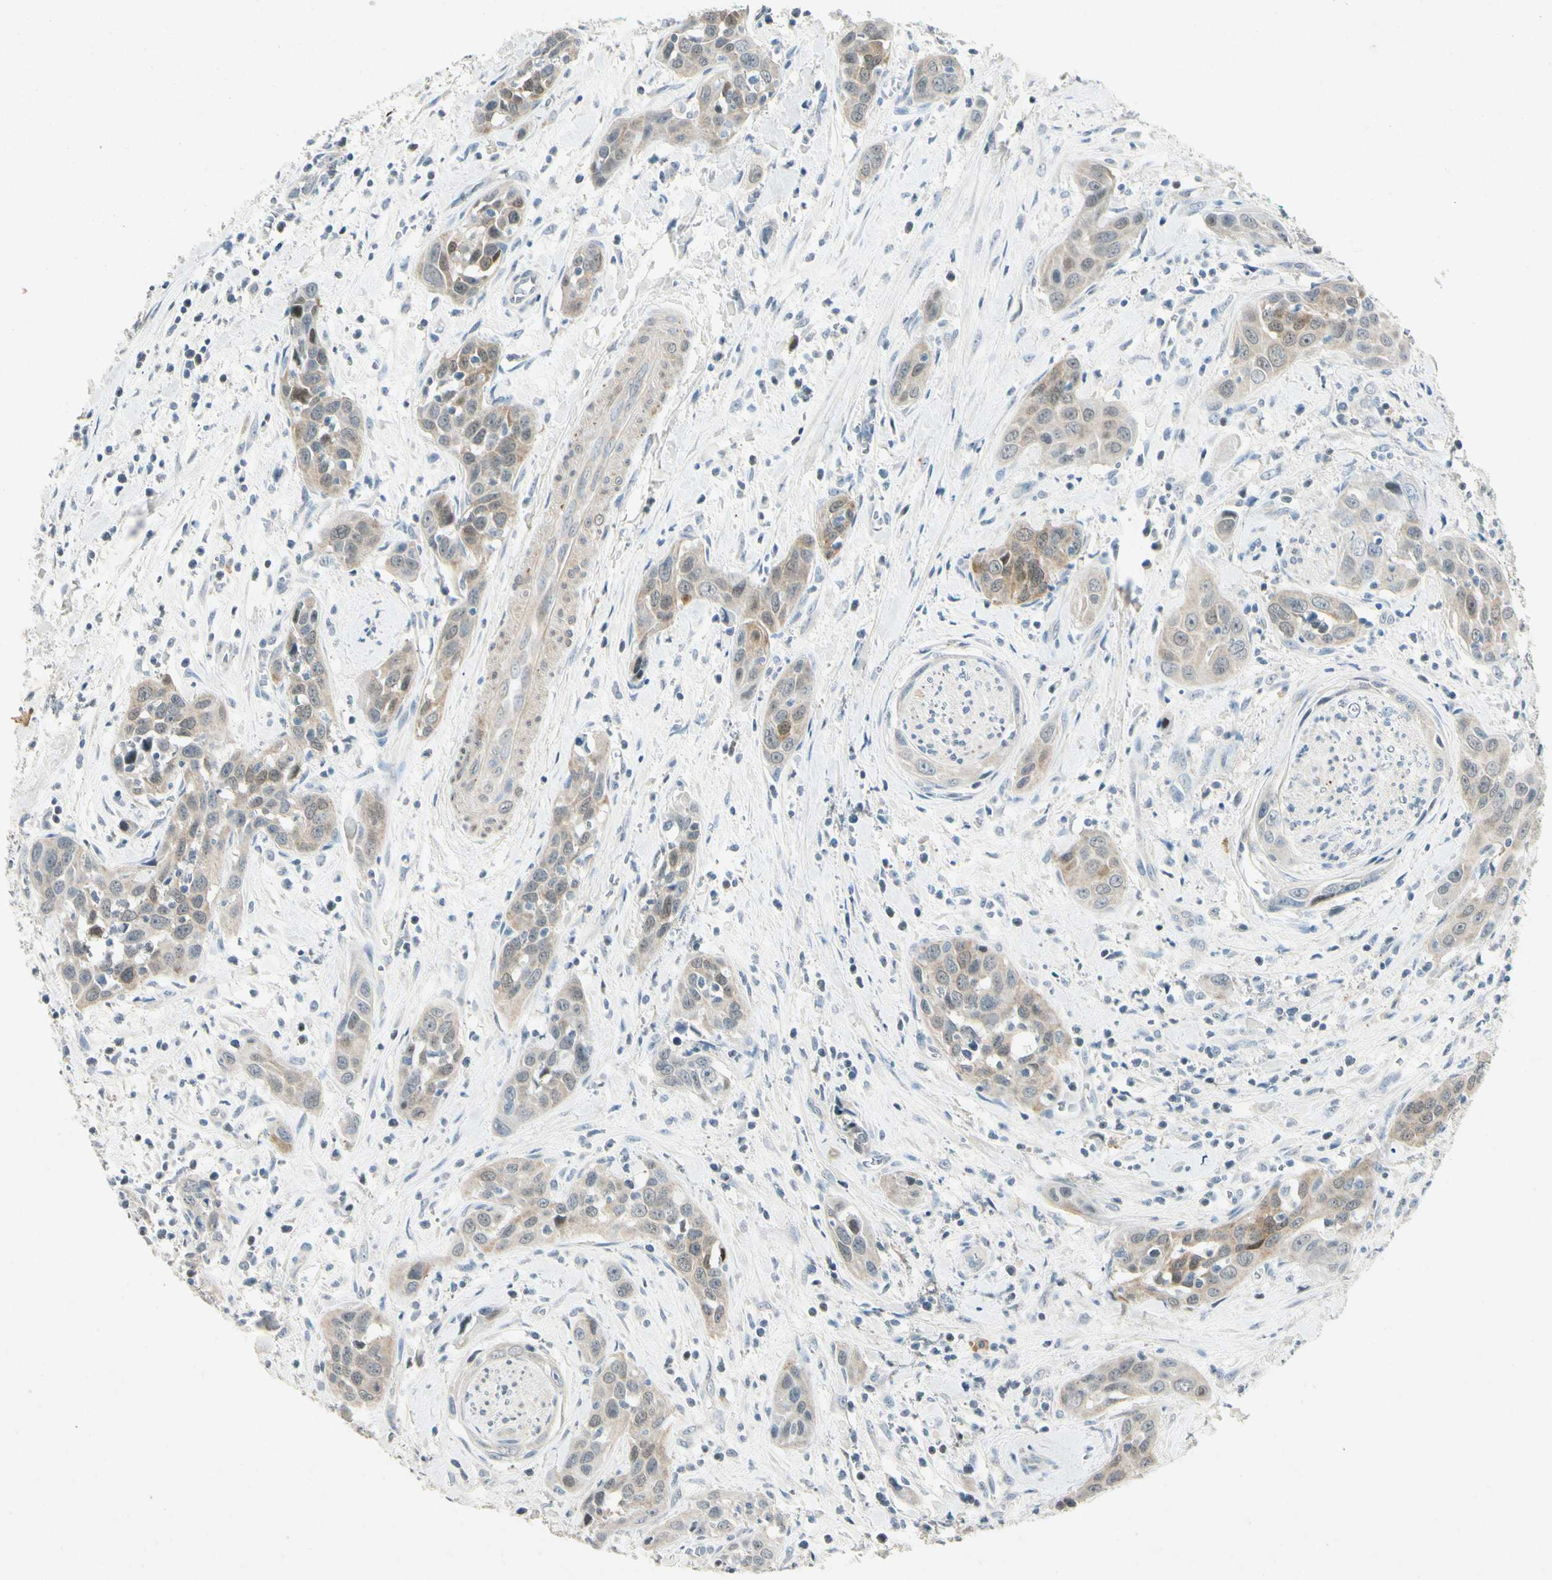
{"staining": {"intensity": "weak", "quantity": "<25%", "location": "cytoplasmic/membranous"}, "tissue": "head and neck cancer", "cell_type": "Tumor cells", "image_type": "cancer", "snomed": [{"axis": "morphology", "description": "Squamous cell carcinoma, NOS"}, {"axis": "topography", "description": "Oral tissue"}, {"axis": "topography", "description": "Head-Neck"}], "caption": "This is an immunohistochemistry (IHC) photomicrograph of head and neck cancer (squamous cell carcinoma). There is no positivity in tumor cells.", "gene": "HSPA1B", "patient": {"sex": "female", "age": 50}}